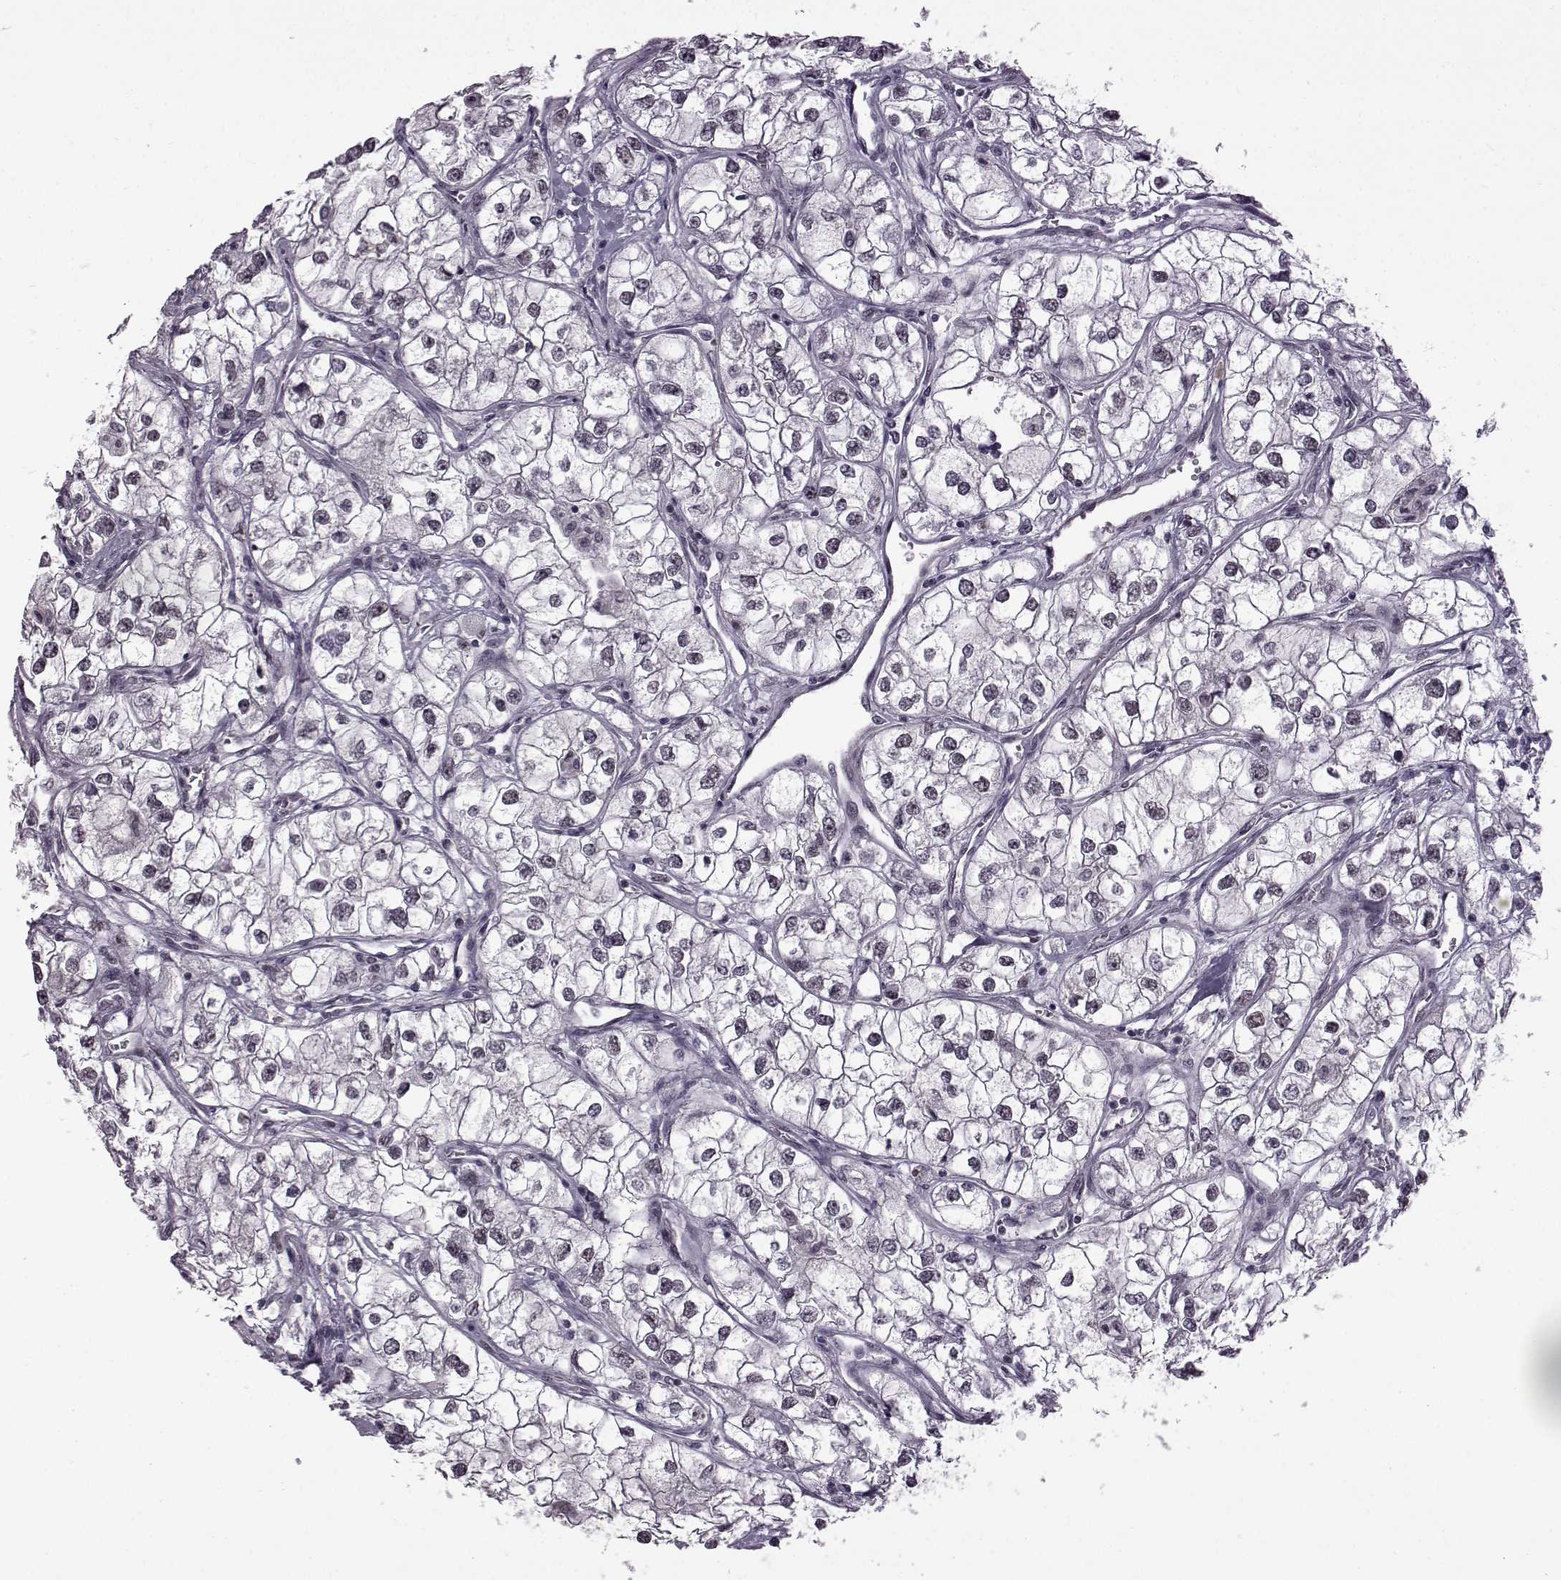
{"staining": {"intensity": "negative", "quantity": "none", "location": "none"}, "tissue": "renal cancer", "cell_type": "Tumor cells", "image_type": "cancer", "snomed": [{"axis": "morphology", "description": "Adenocarcinoma, NOS"}, {"axis": "topography", "description": "Kidney"}], "caption": "The immunohistochemistry (IHC) micrograph has no significant expression in tumor cells of renal adenocarcinoma tissue.", "gene": "SYNPO2", "patient": {"sex": "male", "age": 59}}